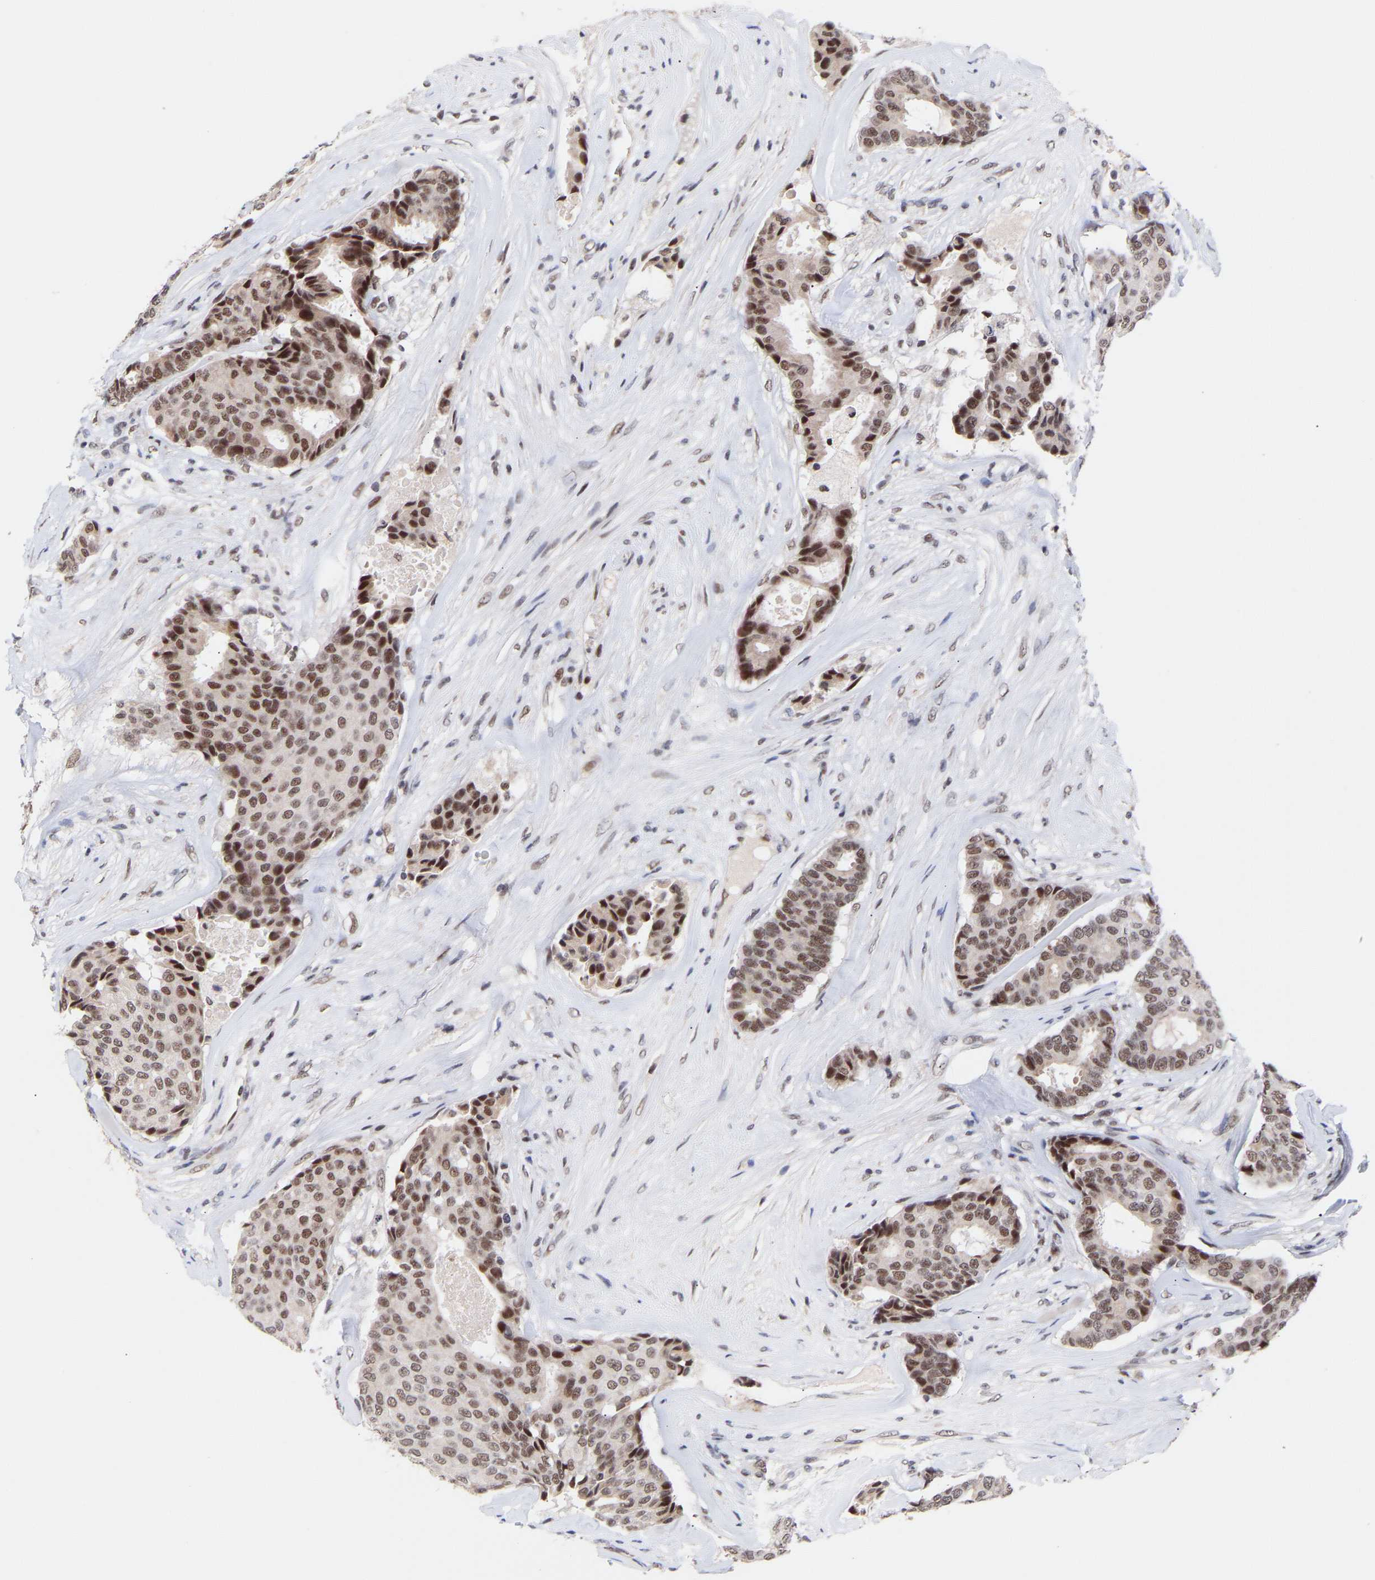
{"staining": {"intensity": "moderate", "quantity": ">75%", "location": "nuclear"}, "tissue": "breast cancer", "cell_type": "Tumor cells", "image_type": "cancer", "snomed": [{"axis": "morphology", "description": "Duct carcinoma"}, {"axis": "topography", "description": "Breast"}], "caption": "Approximately >75% of tumor cells in human breast cancer (invasive ductal carcinoma) reveal moderate nuclear protein expression as visualized by brown immunohistochemical staining.", "gene": "RBM15", "patient": {"sex": "female", "age": 75}}